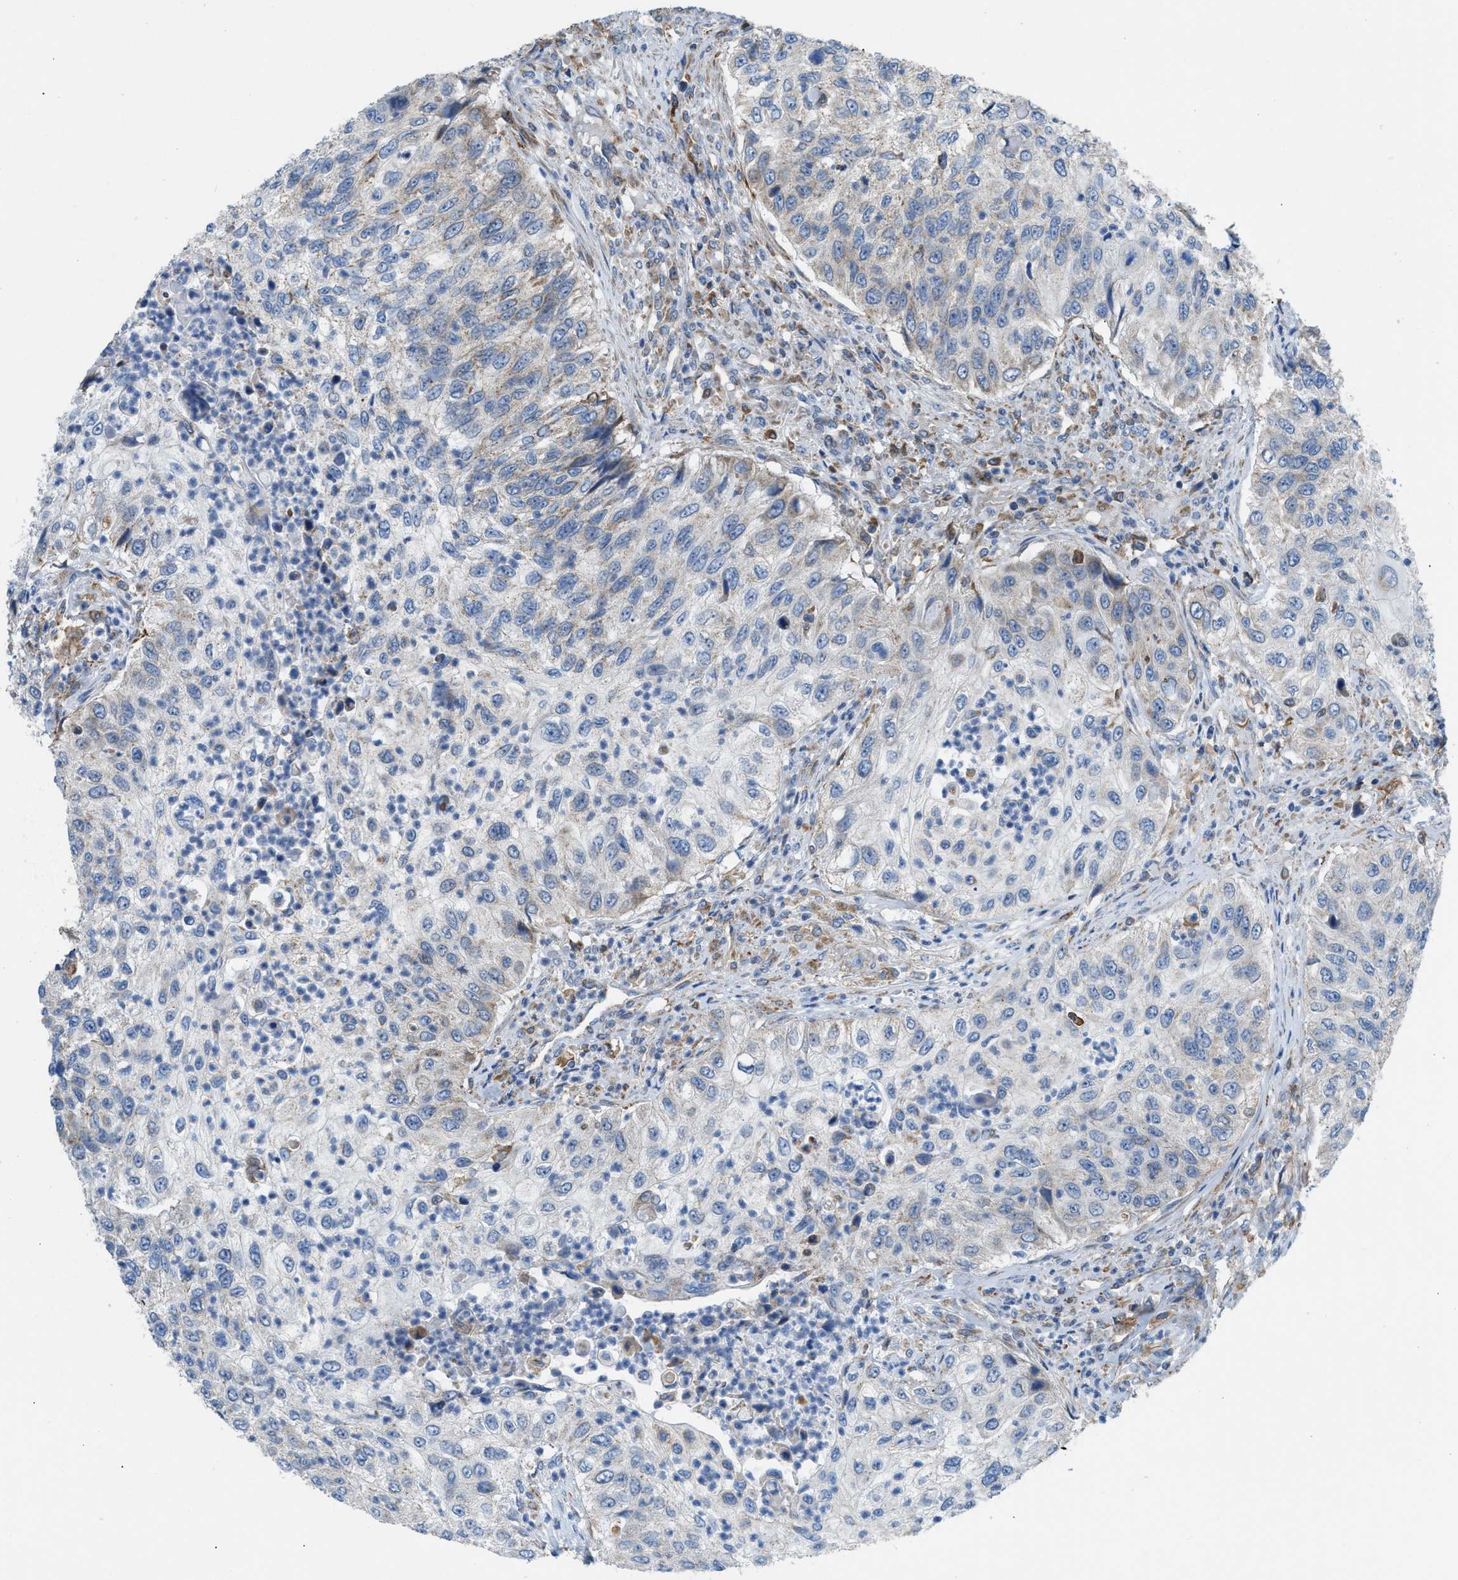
{"staining": {"intensity": "negative", "quantity": "none", "location": "none"}, "tissue": "urothelial cancer", "cell_type": "Tumor cells", "image_type": "cancer", "snomed": [{"axis": "morphology", "description": "Urothelial carcinoma, High grade"}, {"axis": "topography", "description": "Urinary bladder"}], "caption": "The micrograph reveals no staining of tumor cells in urothelial carcinoma (high-grade).", "gene": "SLC10A3", "patient": {"sex": "female", "age": 60}}